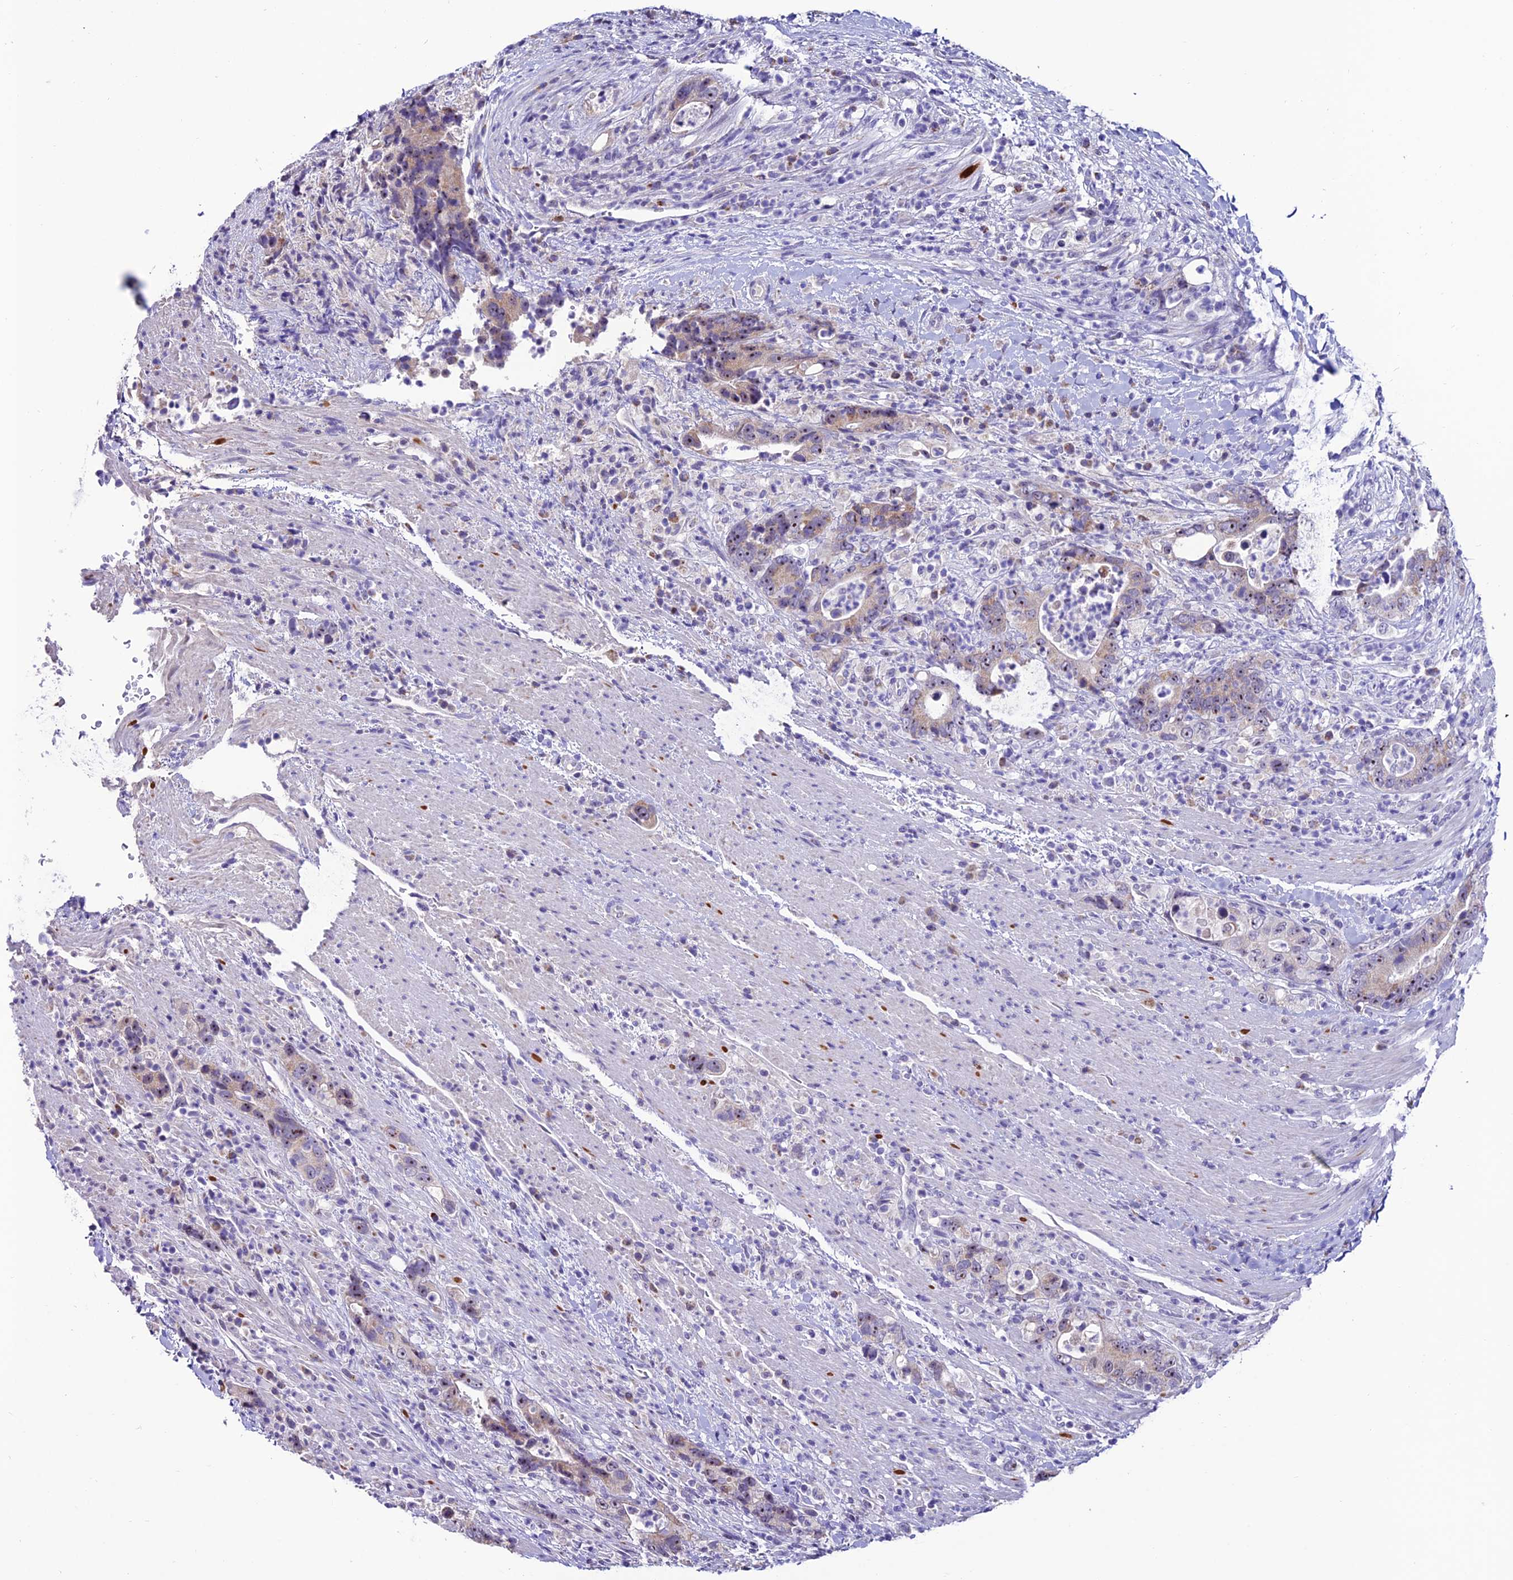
{"staining": {"intensity": "weak", "quantity": "<25%", "location": "cytoplasmic/membranous"}, "tissue": "colorectal cancer", "cell_type": "Tumor cells", "image_type": "cancer", "snomed": [{"axis": "morphology", "description": "Adenocarcinoma, NOS"}, {"axis": "topography", "description": "Colon"}], "caption": "Adenocarcinoma (colorectal) was stained to show a protein in brown. There is no significant positivity in tumor cells.", "gene": "SLC10A1", "patient": {"sex": "female", "age": 75}}